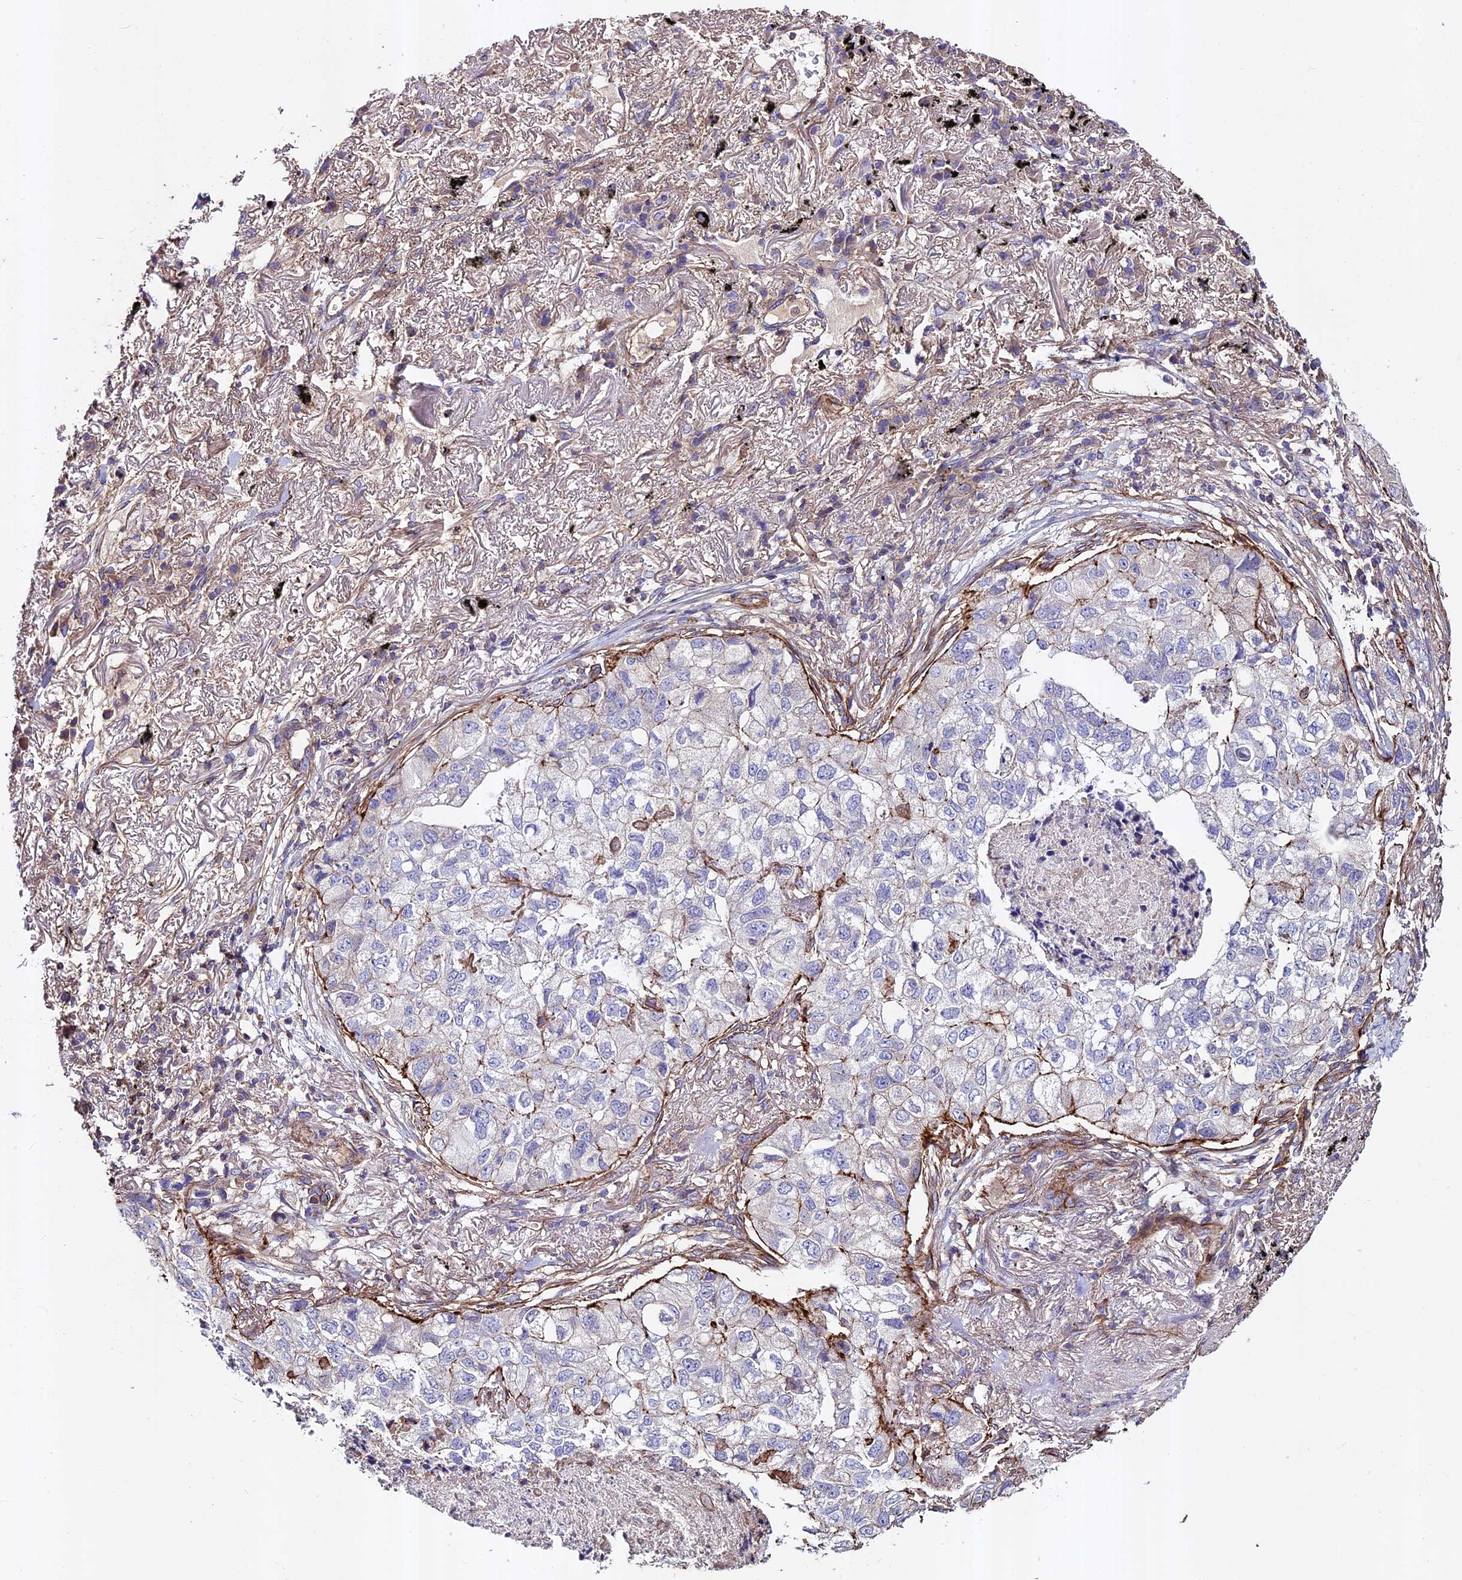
{"staining": {"intensity": "weak", "quantity": "<25%", "location": "cytoplasmic/membranous"}, "tissue": "lung cancer", "cell_type": "Tumor cells", "image_type": "cancer", "snomed": [{"axis": "morphology", "description": "Adenocarcinoma, NOS"}, {"axis": "topography", "description": "Lung"}], "caption": "DAB (3,3'-diaminobenzidine) immunohistochemical staining of adenocarcinoma (lung) shows no significant positivity in tumor cells.", "gene": "EVA1B", "patient": {"sex": "male", "age": 65}}